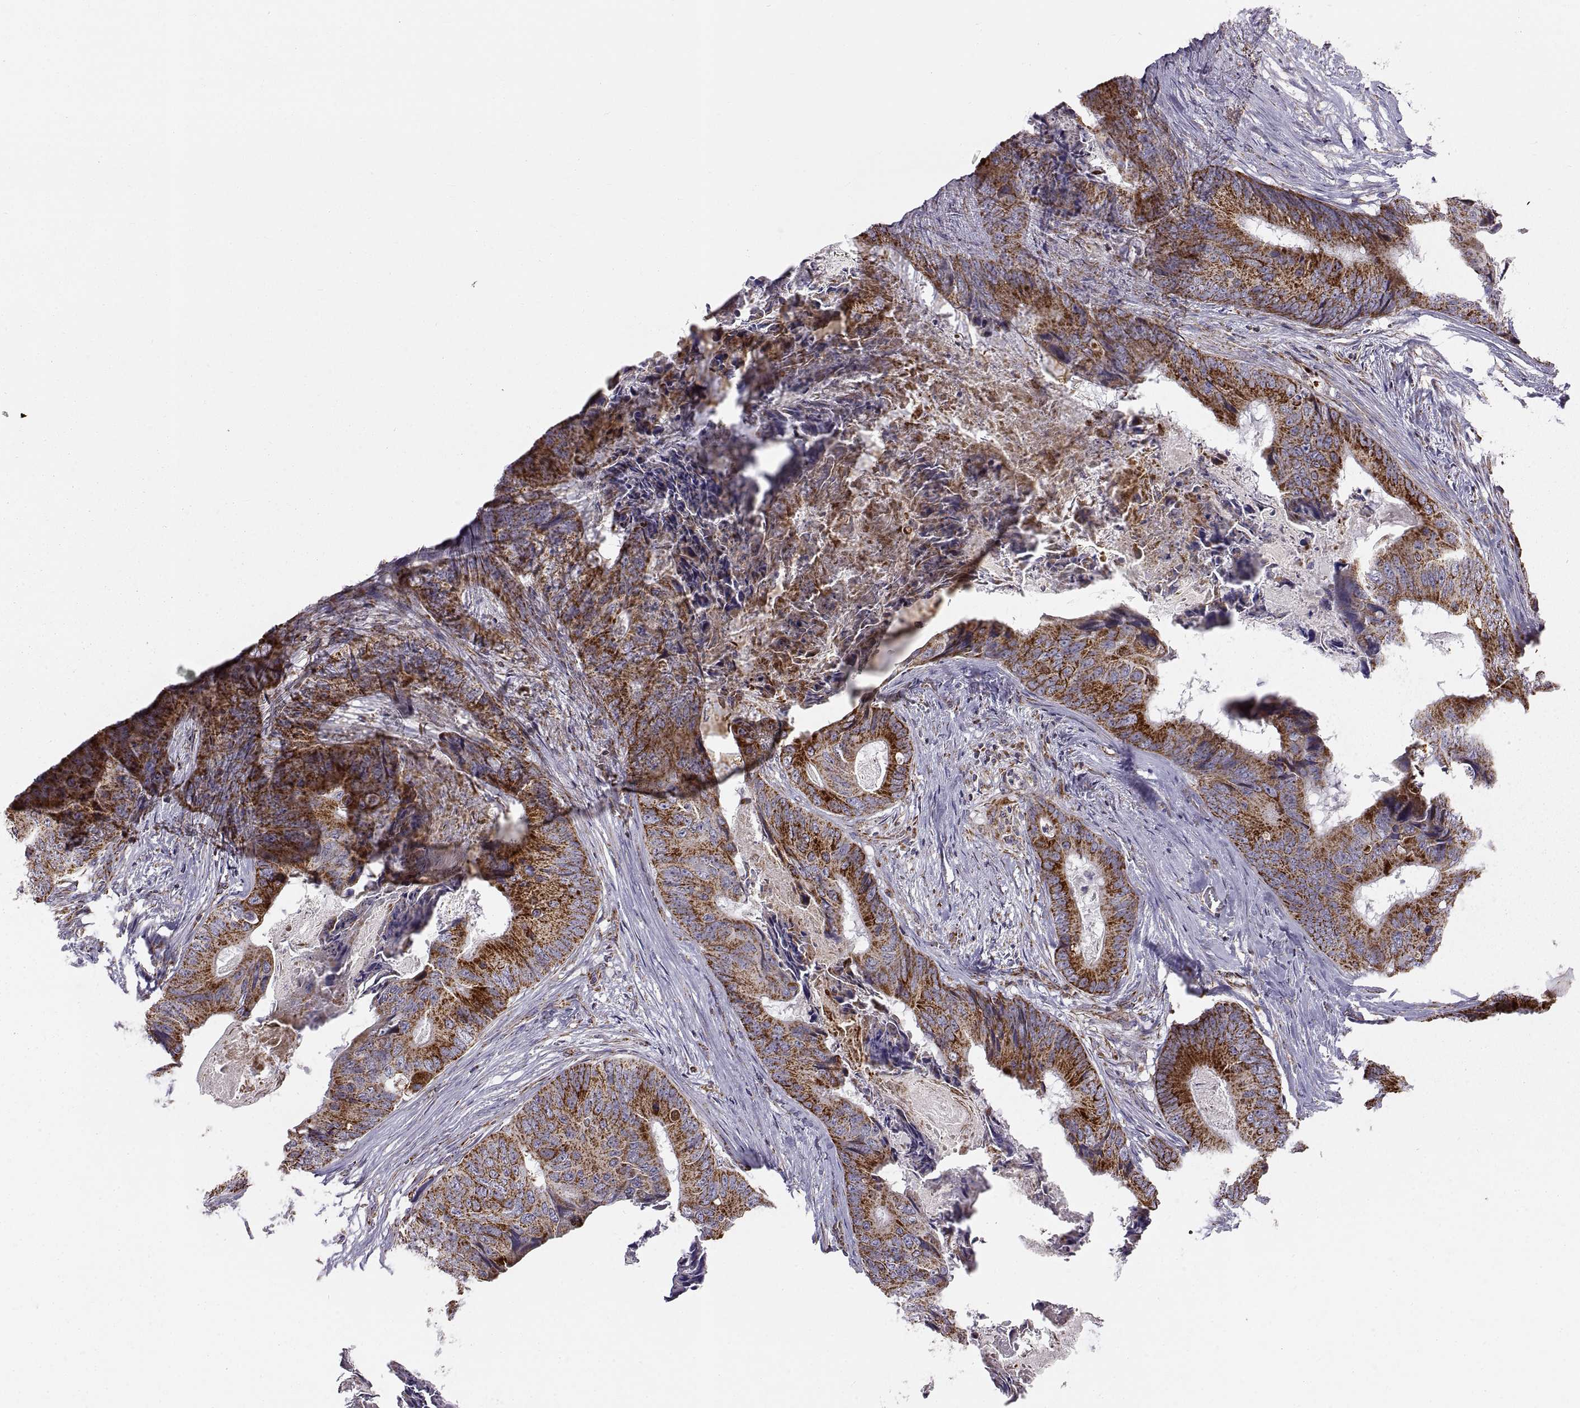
{"staining": {"intensity": "strong", "quantity": ">75%", "location": "cytoplasmic/membranous"}, "tissue": "colorectal cancer", "cell_type": "Tumor cells", "image_type": "cancer", "snomed": [{"axis": "morphology", "description": "Adenocarcinoma, NOS"}, {"axis": "topography", "description": "Colon"}], "caption": "Colorectal cancer (adenocarcinoma) stained with immunohistochemistry demonstrates strong cytoplasmic/membranous positivity in approximately >75% of tumor cells. The protein of interest is shown in brown color, while the nuclei are stained blue.", "gene": "ARSD", "patient": {"sex": "male", "age": 84}}